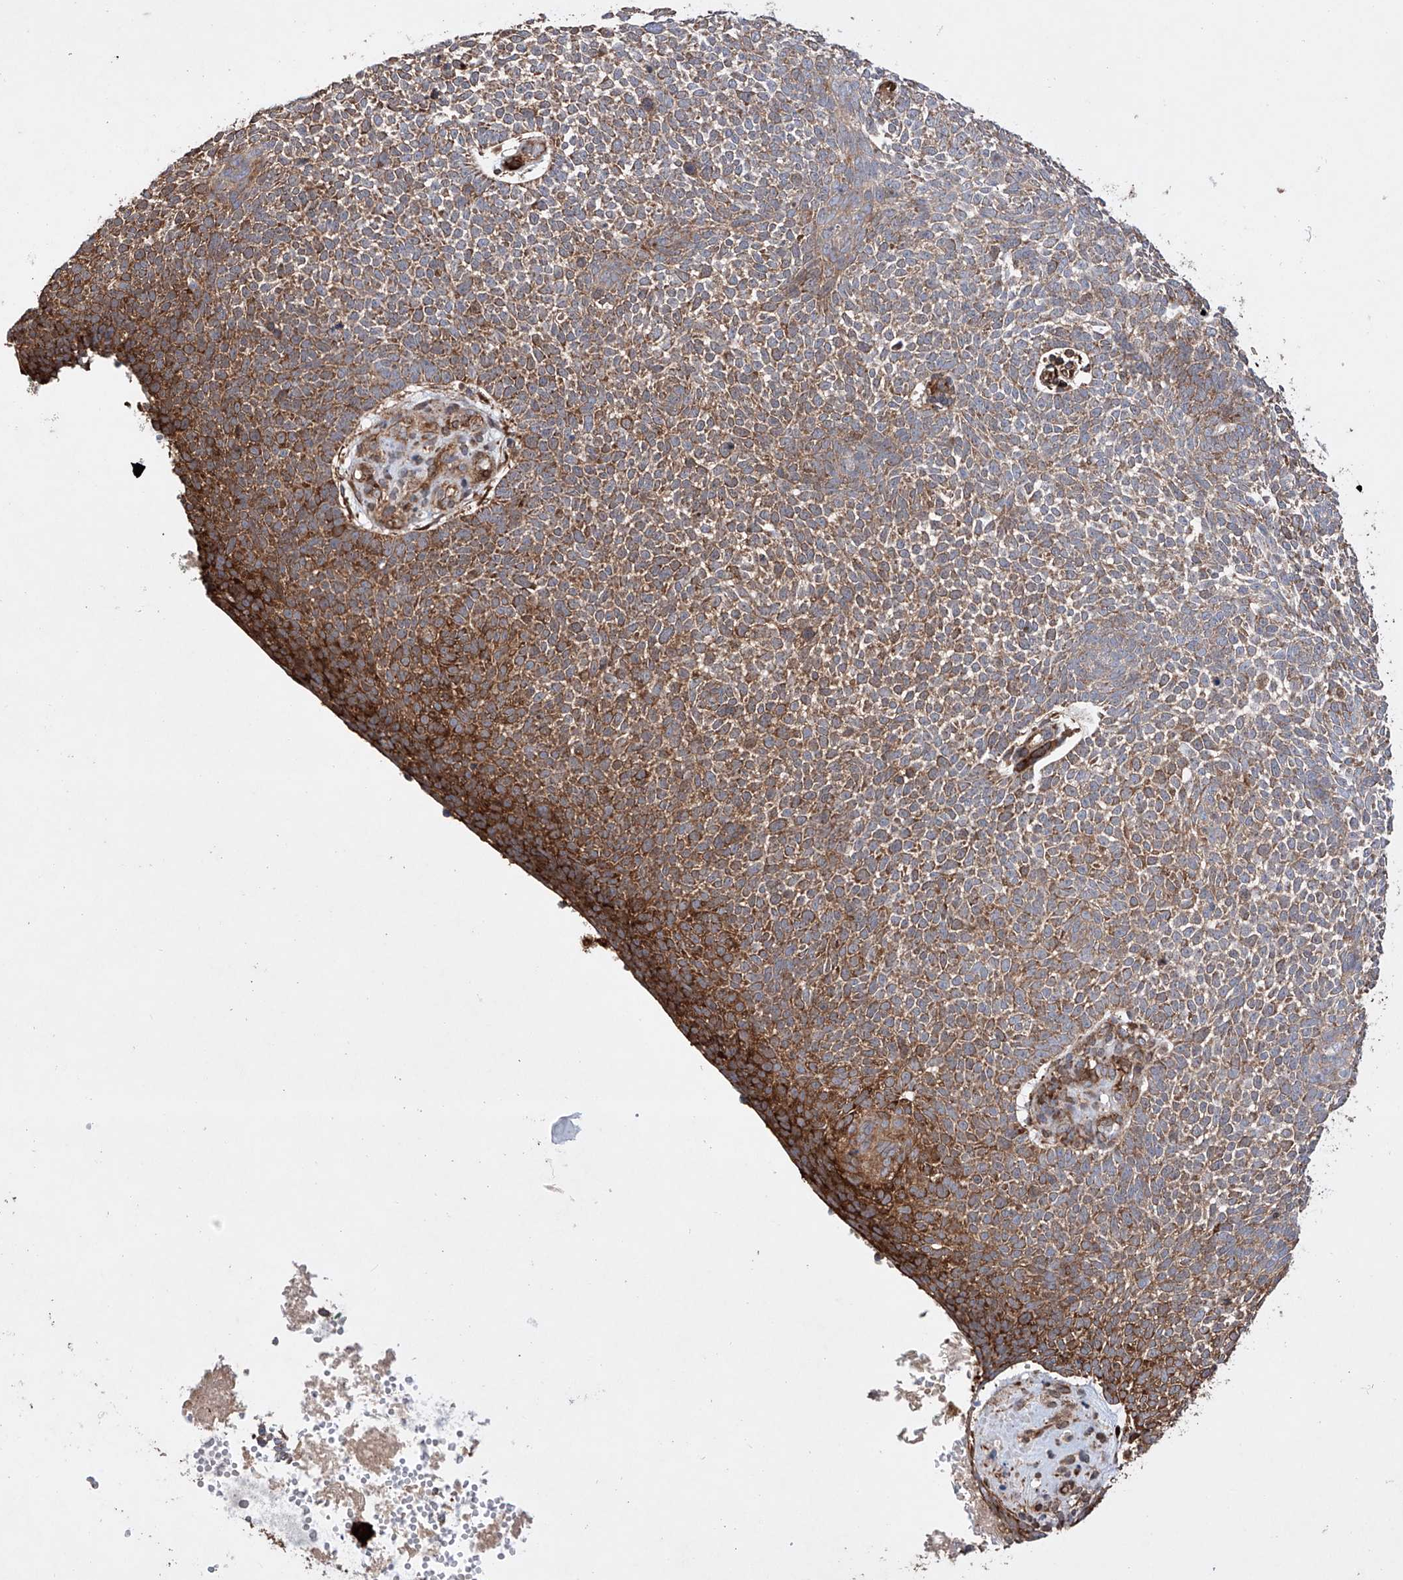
{"staining": {"intensity": "moderate", "quantity": ">75%", "location": "cytoplasmic/membranous"}, "tissue": "skin cancer", "cell_type": "Tumor cells", "image_type": "cancer", "snomed": [{"axis": "morphology", "description": "Basal cell carcinoma"}, {"axis": "topography", "description": "Skin"}], "caption": "Skin basal cell carcinoma stained with DAB (3,3'-diaminobenzidine) immunohistochemistry shows medium levels of moderate cytoplasmic/membranous staining in approximately >75% of tumor cells. (DAB (3,3'-diaminobenzidine) = brown stain, brightfield microscopy at high magnification).", "gene": "TIMM23", "patient": {"sex": "female", "age": 81}}